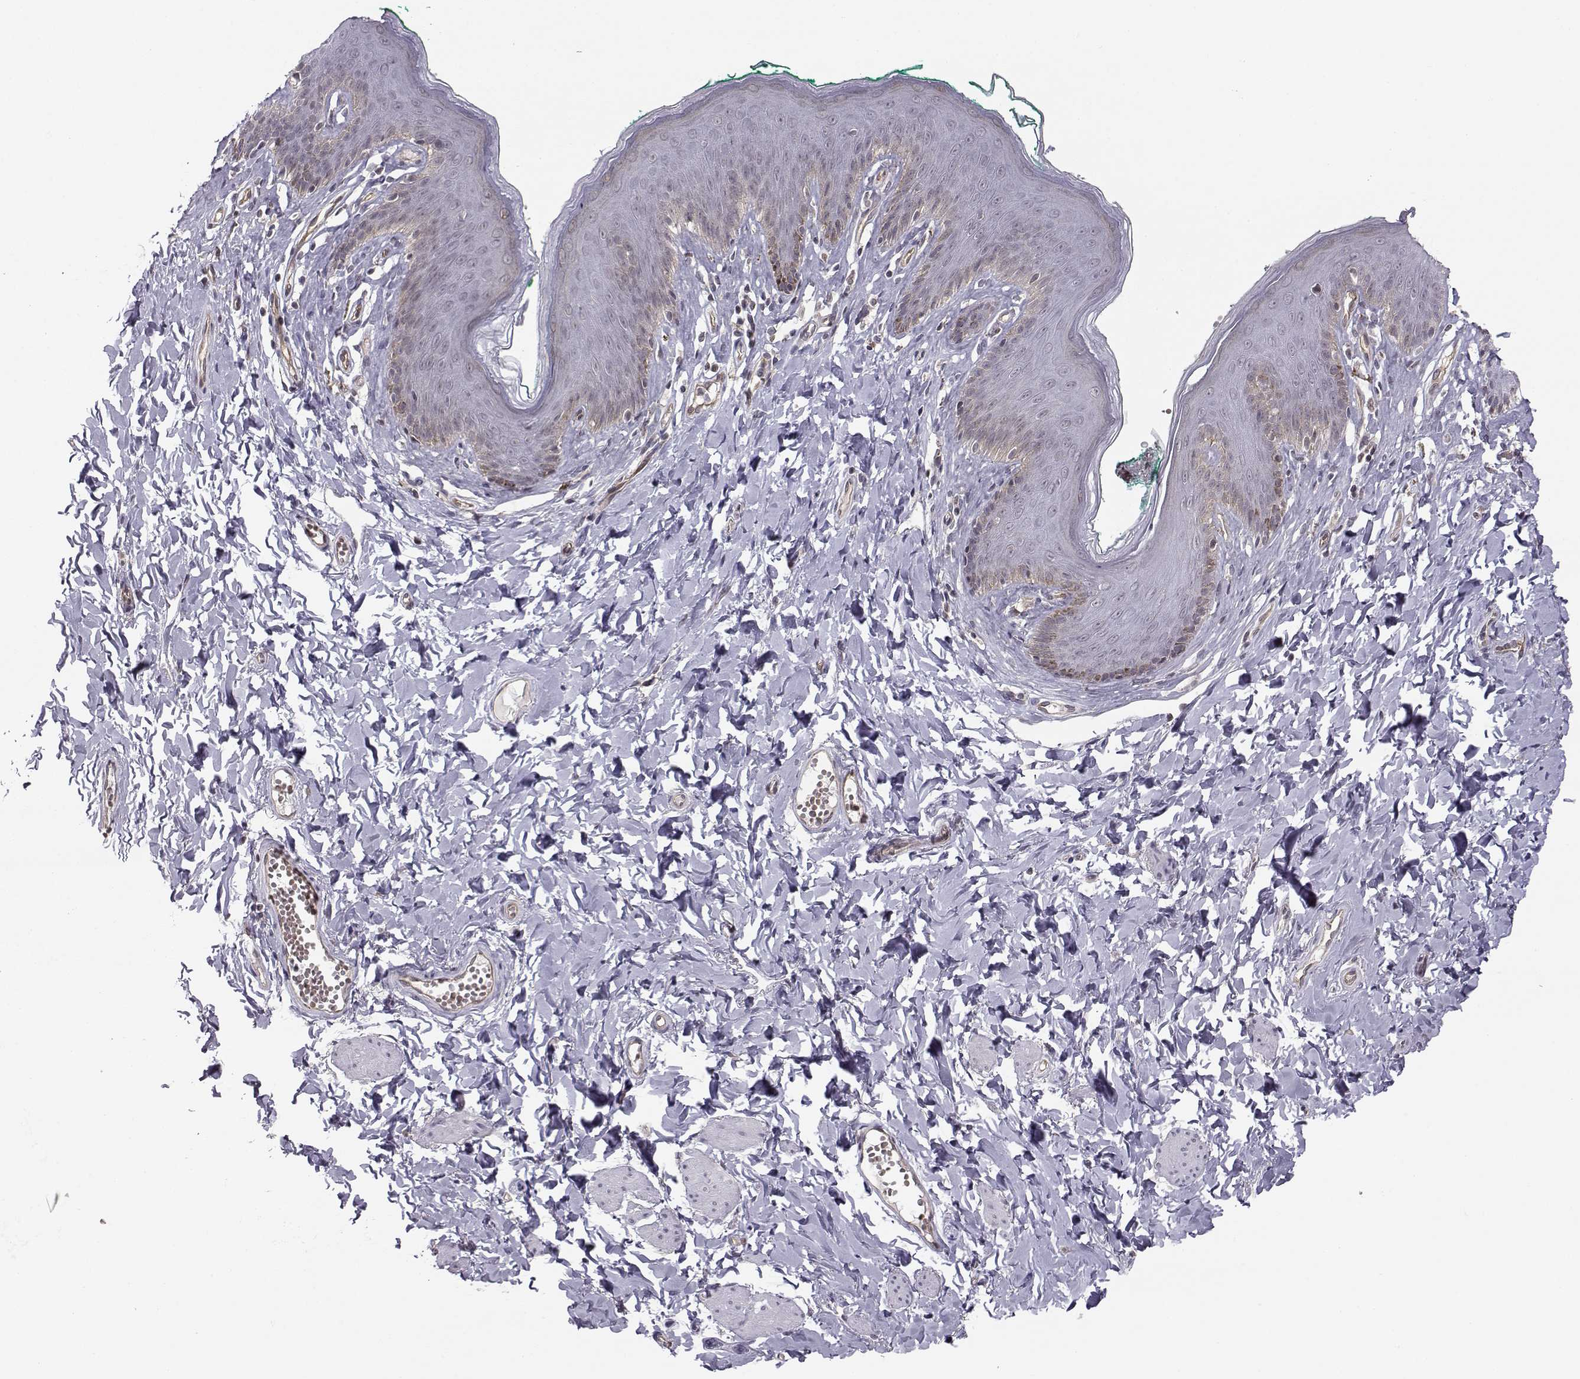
{"staining": {"intensity": "negative", "quantity": "none", "location": "none"}, "tissue": "skin", "cell_type": "Epidermal cells", "image_type": "normal", "snomed": [{"axis": "morphology", "description": "Normal tissue, NOS"}, {"axis": "topography", "description": "Vulva"}], "caption": "A high-resolution micrograph shows immunohistochemistry (IHC) staining of unremarkable skin, which exhibits no significant positivity in epidermal cells.", "gene": "KIF13B", "patient": {"sex": "female", "age": 66}}